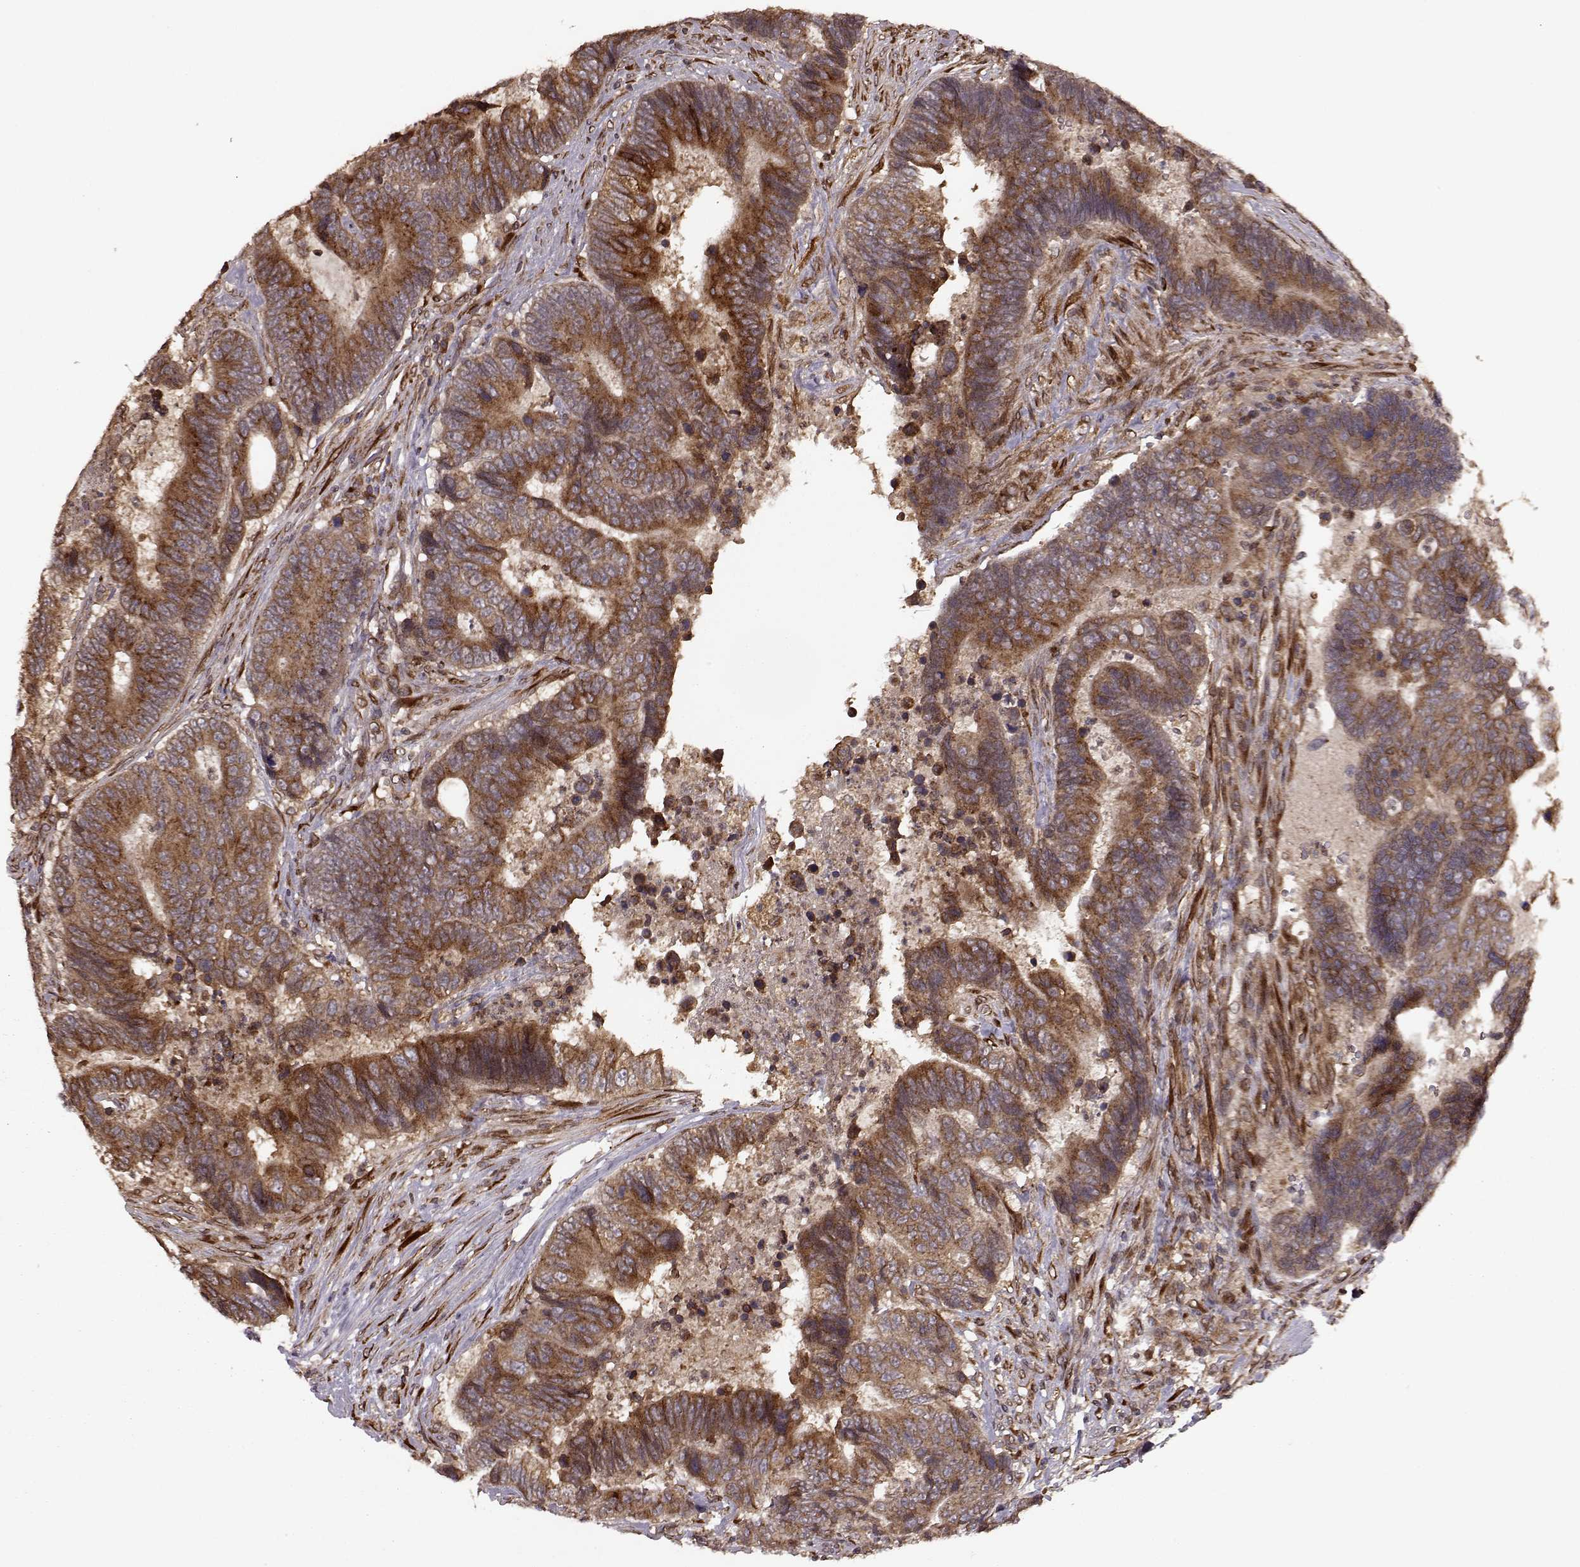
{"staining": {"intensity": "strong", "quantity": "25%-75%", "location": "cytoplasmic/membranous"}, "tissue": "colorectal cancer", "cell_type": "Tumor cells", "image_type": "cancer", "snomed": [{"axis": "morphology", "description": "Adenocarcinoma, NOS"}, {"axis": "topography", "description": "Colon"}], "caption": "Immunohistochemical staining of colorectal cancer shows strong cytoplasmic/membranous protein expression in approximately 25%-75% of tumor cells. The protein is shown in brown color, while the nuclei are stained blue.", "gene": "YIPF5", "patient": {"sex": "female", "age": 48}}